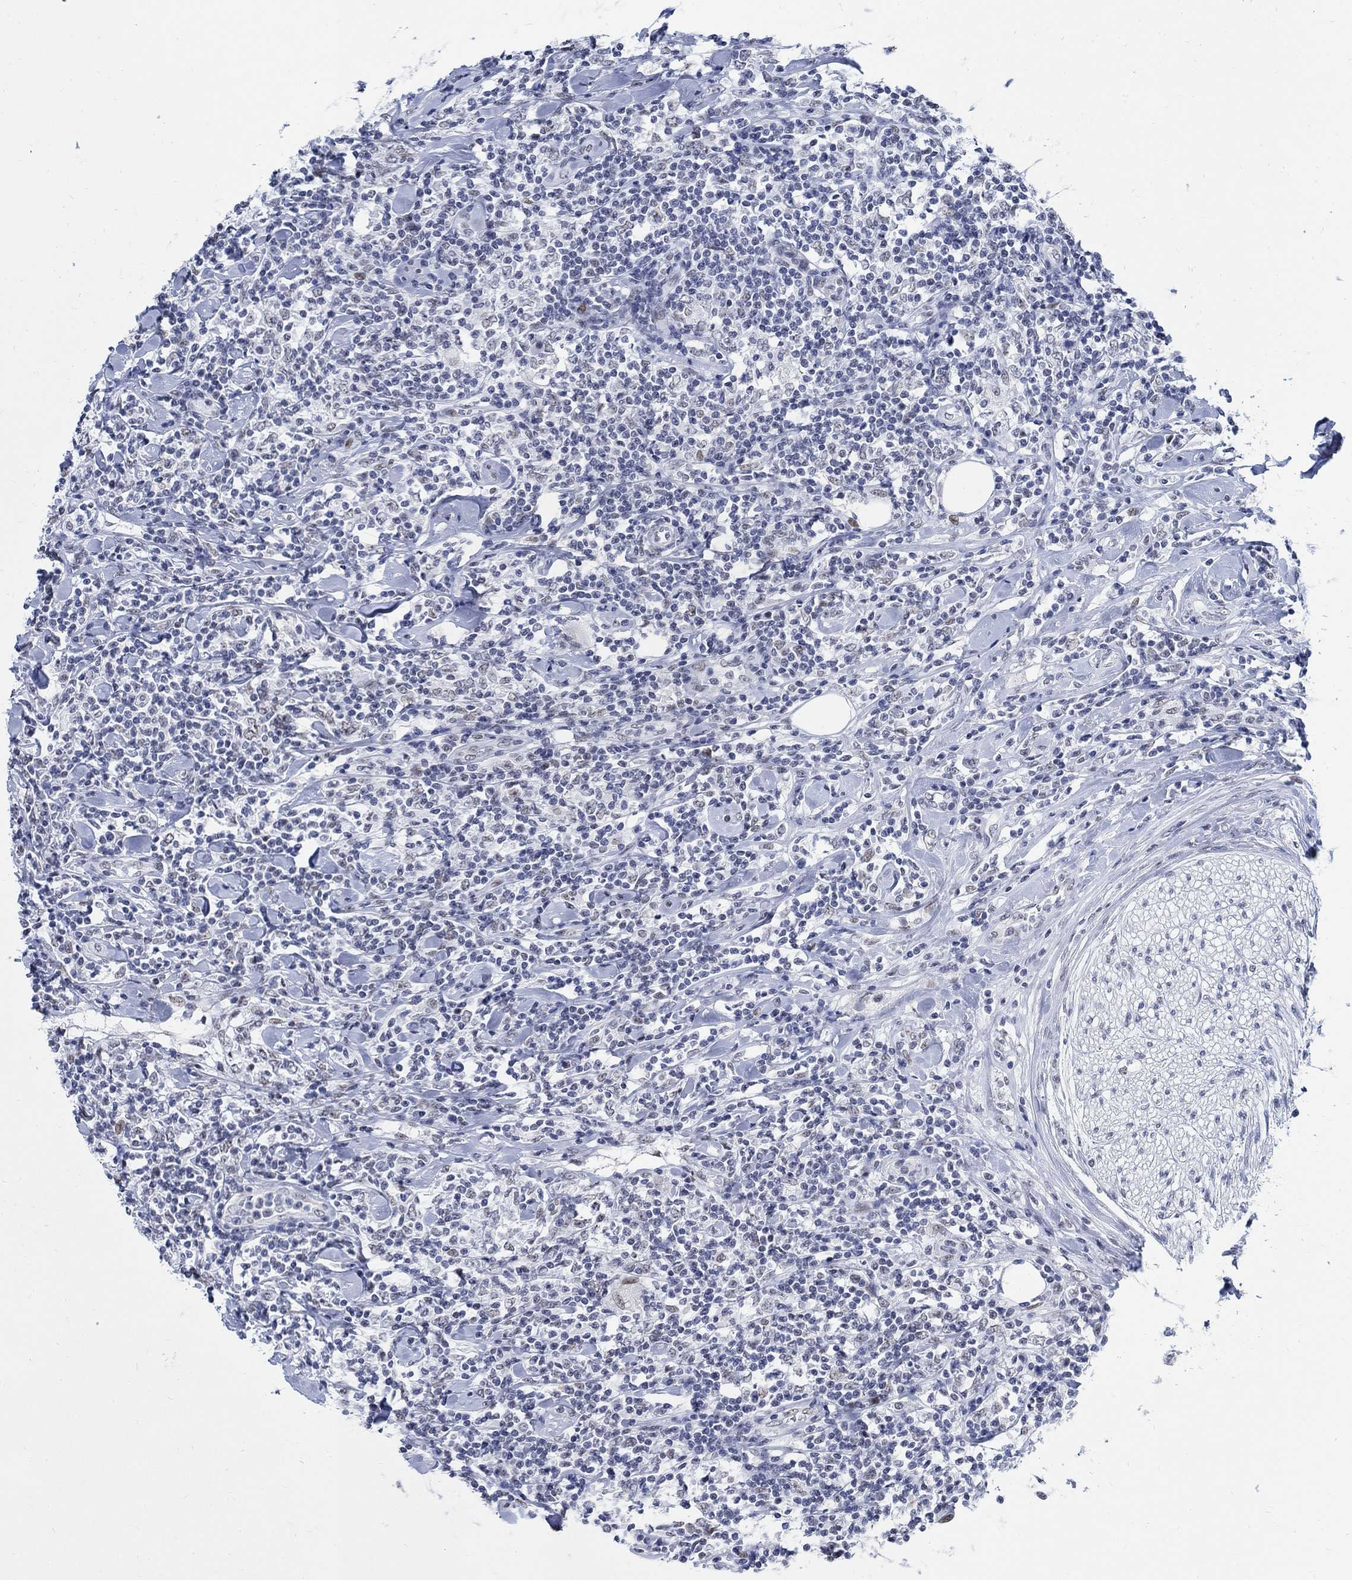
{"staining": {"intensity": "negative", "quantity": "none", "location": "none"}, "tissue": "lymphoma", "cell_type": "Tumor cells", "image_type": "cancer", "snomed": [{"axis": "morphology", "description": "Malignant lymphoma, non-Hodgkin's type, High grade"}, {"axis": "topography", "description": "Lymph node"}], "caption": "The histopathology image reveals no significant positivity in tumor cells of lymphoma.", "gene": "DLK1", "patient": {"sex": "female", "age": 84}}